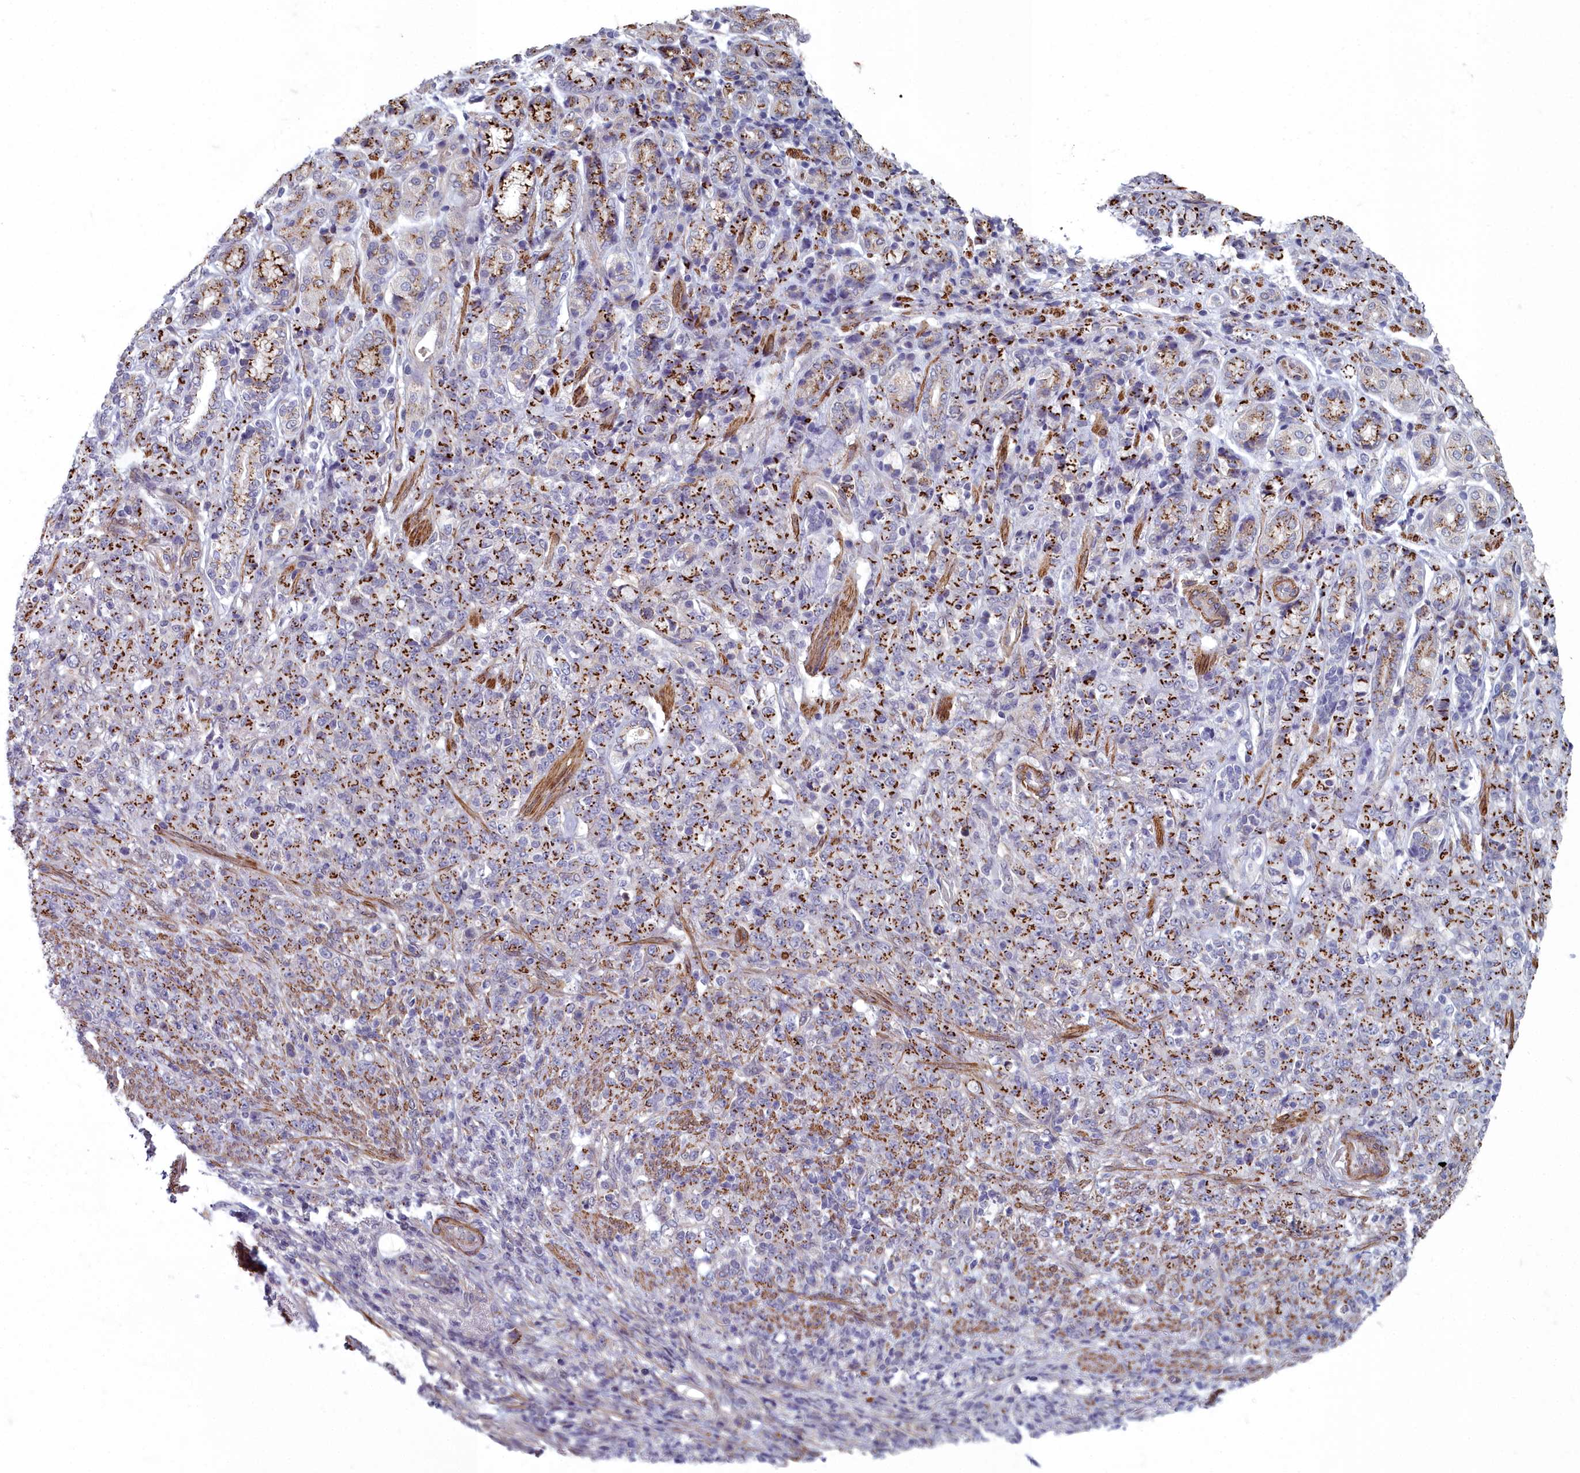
{"staining": {"intensity": "strong", "quantity": ">75%", "location": "cytoplasmic/membranous"}, "tissue": "stomach cancer", "cell_type": "Tumor cells", "image_type": "cancer", "snomed": [{"axis": "morphology", "description": "Adenocarcinoma, NOS"}, {"axis": "topography", "description": "Stomach"}], "caption": "High-magnification brightfield microscopy of adenocarcinoma (stomach) stained with DAB (brown) and counterstained with hematoxylin (blue). tumor cells exhibit strong cytoplasmic/membranous positivity is identified in about>75% of cells.", "gene": "ZNF626", "patient": {"sex": "female", "age": 79}}